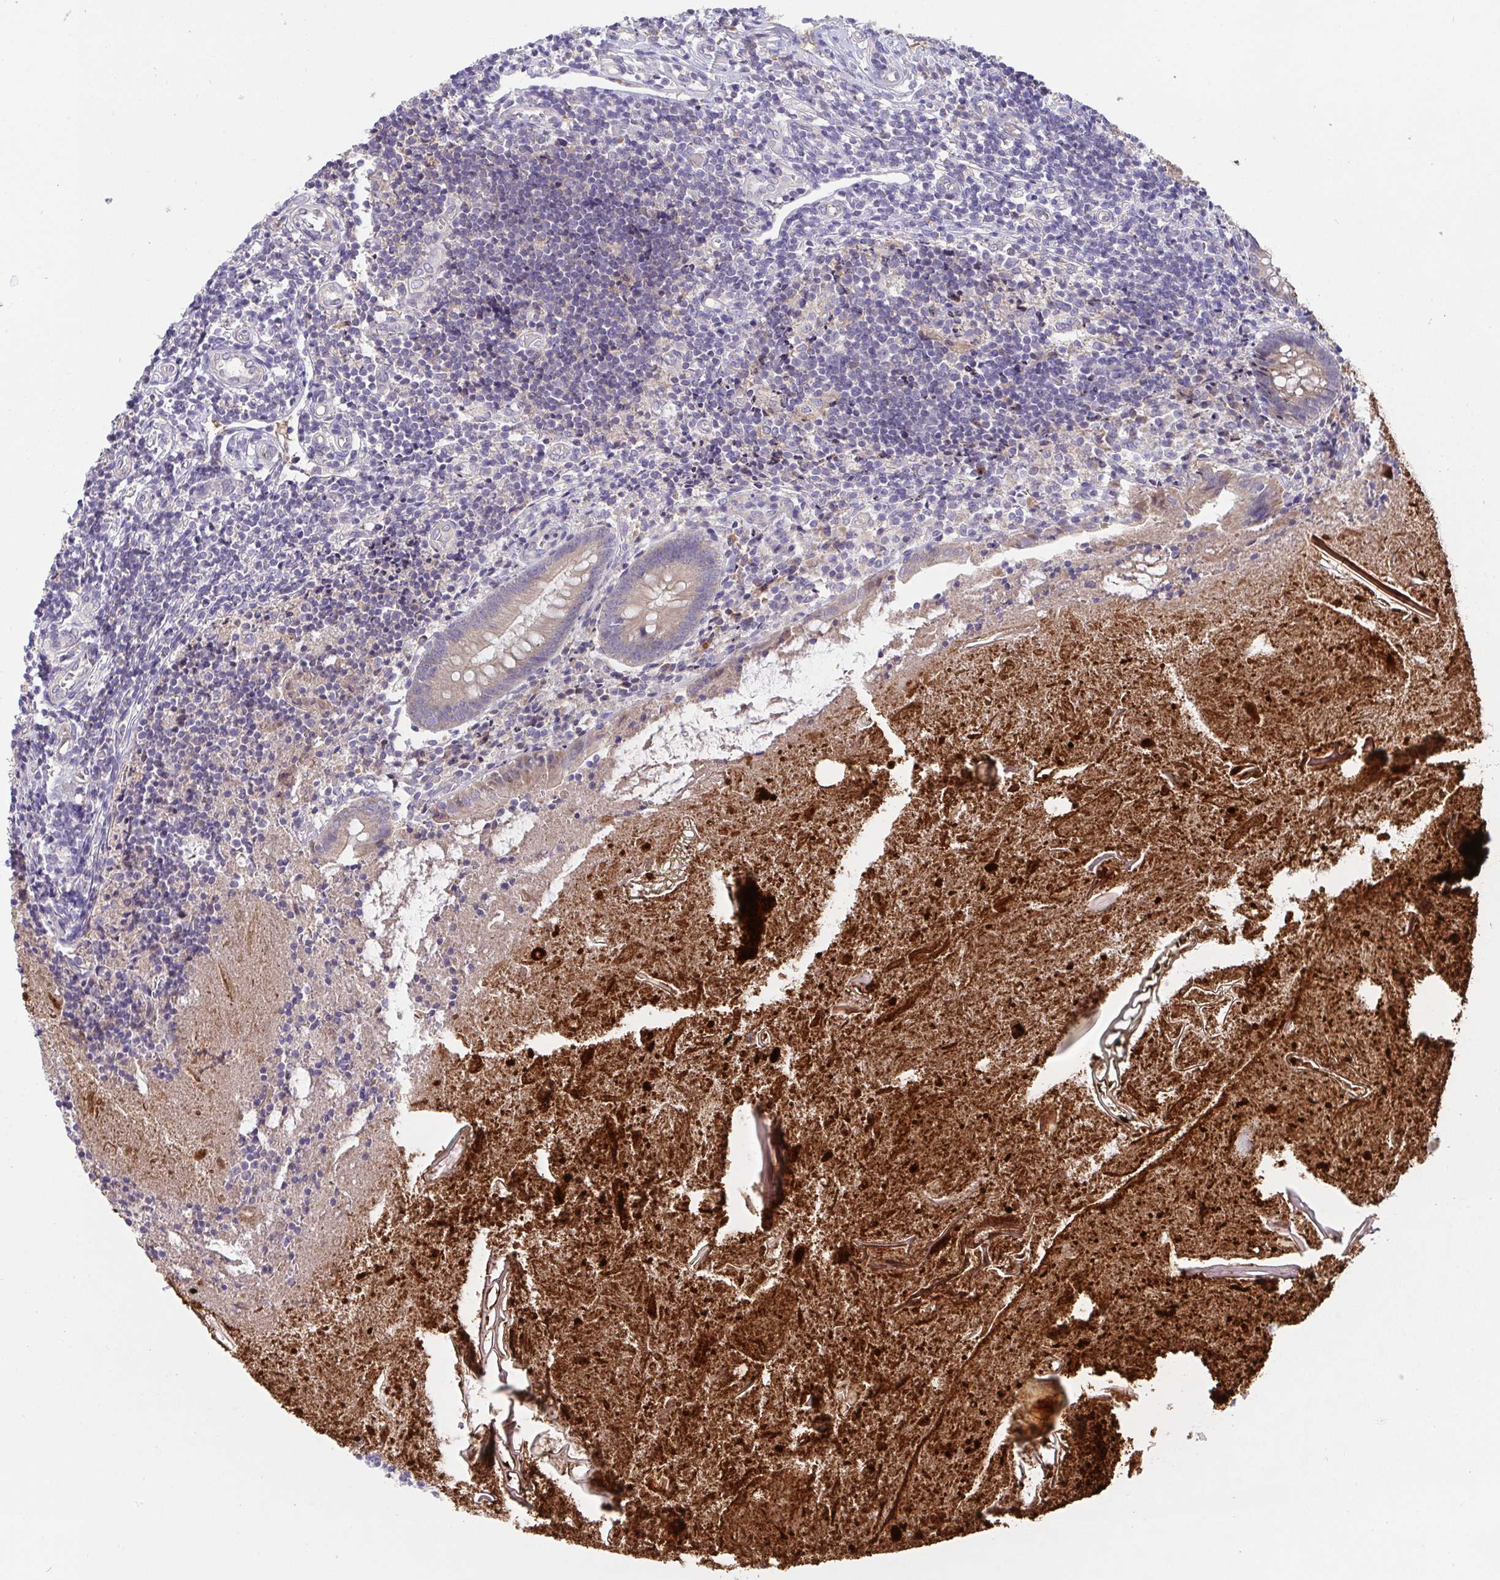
{"staining": {"intensity": "moderate", "quantity": ">75%", "location": "cytoplasmic/membranous"}, "tissue": "appendix", "cell_type": "Glandular cells", "image_type": "normal", "snomed": [{"axis": "morphology", "description": "Normal tissue, NOS"}, {"axis": "topography", "description": "Appendix"}], "caption": "Moderate cytoplasmic/membranous positivity is appreciated in approximately >75% of glandular cells in normal appendix.", "gene": "ZNF581", "patient": {"sex": "female", "age": 17}}